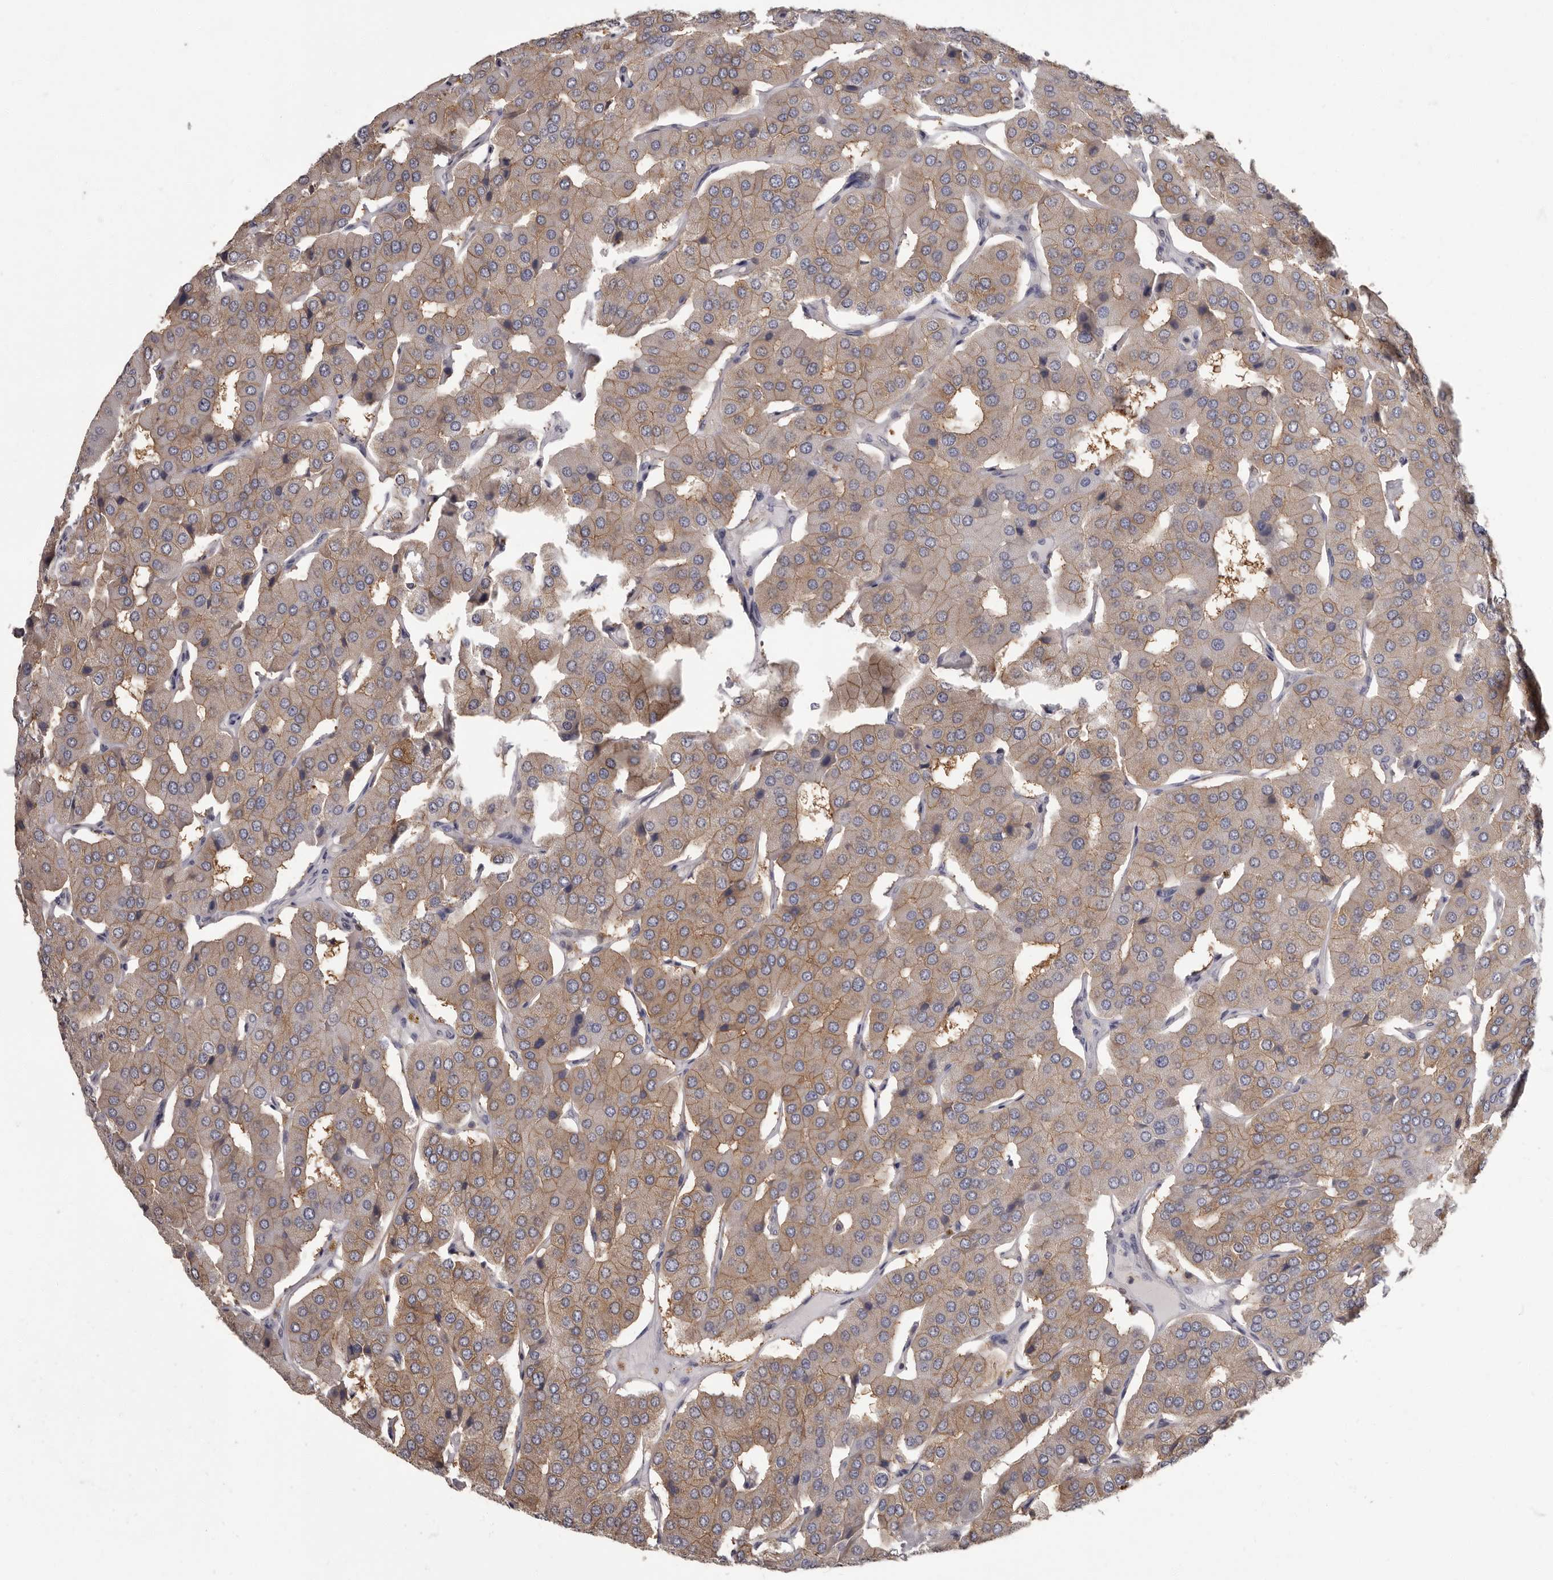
{"staining": {"intensity": "weak", "quantity": ">75%", "location": "cytoplasmic/membranous"}, "tissue": "parathyroid gland", "cell_type": "Glandular cells", "image_type": "normal", "snomed": [{"axis": "morphology", "description": "Normal tissue, NOS"}, {"axis": "morphology", "description": "Adenoma, NOS"}, {"axis": "topography", "description": "Parathyroid gland"}], "caption": "Immunohistochemical staining of normal human parathyroid gland demonstrates weak cytoplasmic/membranous protein expression in approximately >75% of glandular cells.", "gene": "APEH", "patient": {"sex": "female", "age": 86}}